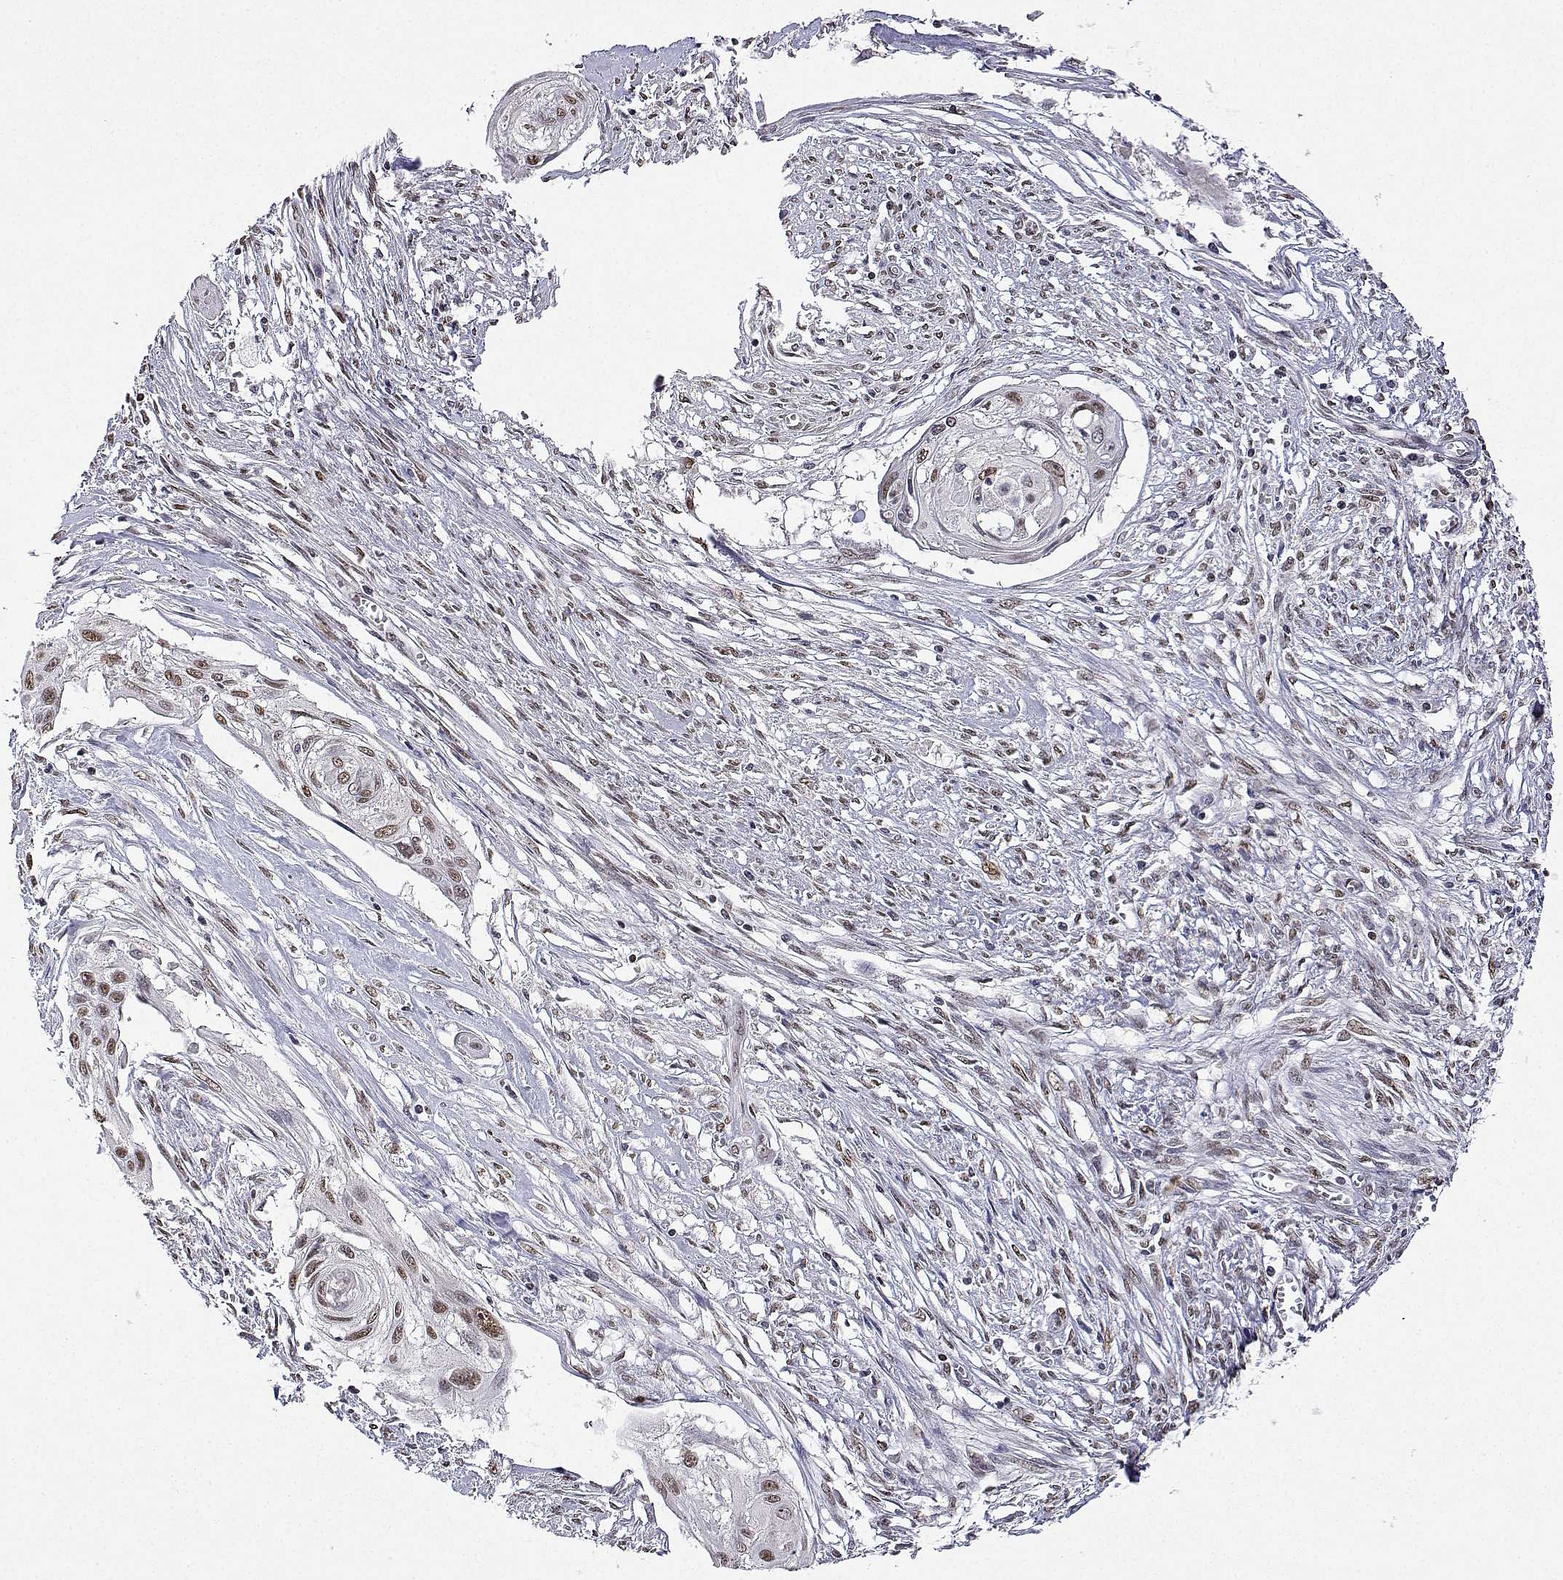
{"staining": {"intensity": "moderate", "quantity": ">75%", "location": "nuclear"}, "tissue": "cervical cancer", "cell_type": "Tumor cells", "image_type": "cancer", "snomed": [{"axis": "morphology", "description": "Squamous cell carcinoma, NOS"}, {"axis": "topography", "description": "Cervix"}], "caption": "About >75% of tumor cells in squamous cell carcinoma (cervical) demonstrate moderate nuclear protein positivity as visualized by brown immunohistochemical staining.", "gene": "XPC", "patient": {"sex": "female", "age": 49}}